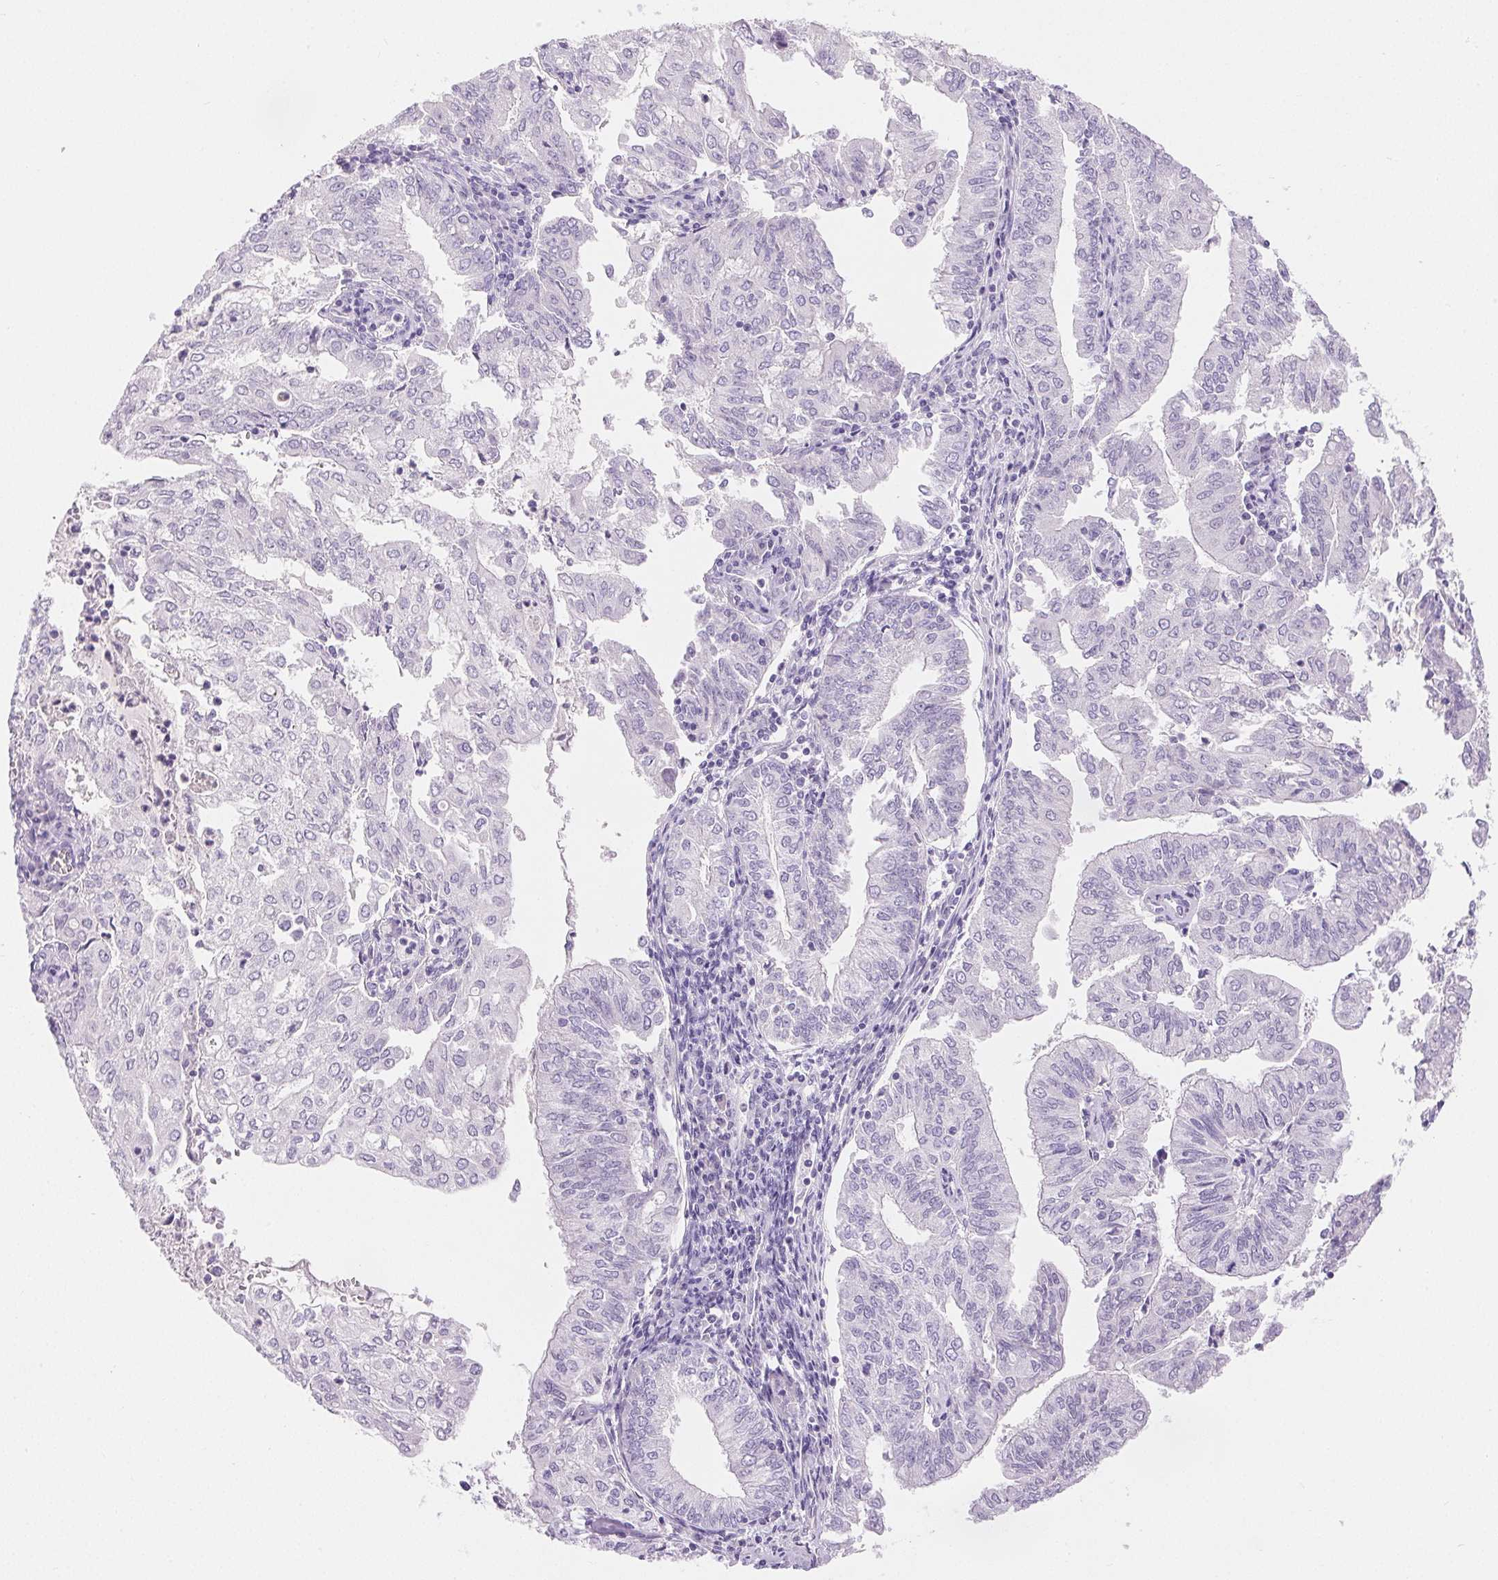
{"staining": {"intensity": "negative", "quantity": "none", "location": "none"}, "tissue": "endometrial cancer", "cell_type": "Tumor cells", "image_type": "cancer", "snomed": [{"axis": "morphology", "description": "Adenocarcinoma, NOS"}, {"axis": "topography", "description": "Endometrium"}], "caption": "The photomicrograph reveals no significant expression in tumor cells of endometrial cancer (adenocarcinoma).", "gene": "CLDN16", "patient": {"sex": "female", "age": 61}}